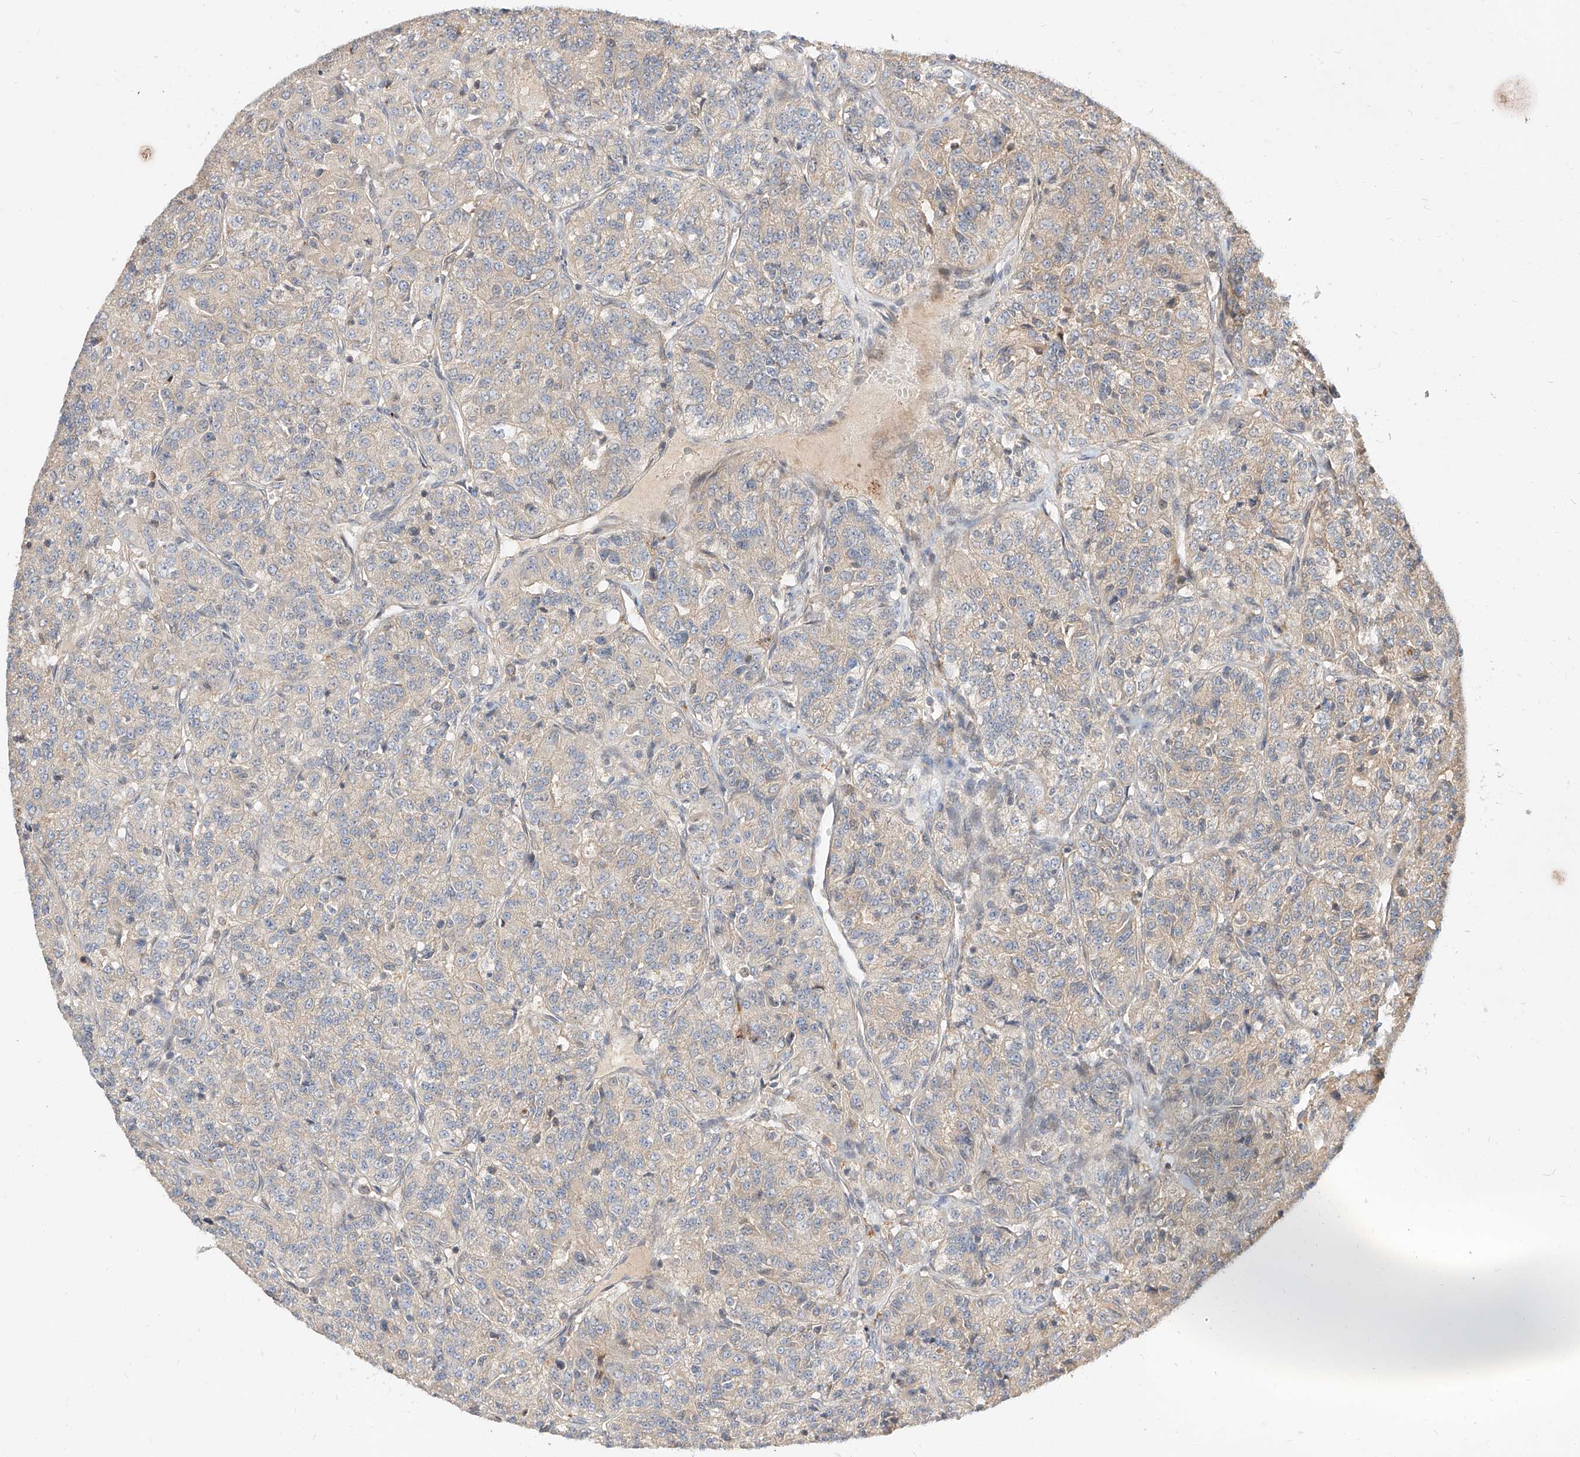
{"staining": {"intensity": "negative", "quantity": "none", "location": "none"}, "tissue": "renal cancer", "cell_type": "Tumor cells", "image_type": "cancer", "snomed": [{"axis": "morphology", "description": "Adenocarcinoma, NOS"}, {"axis": "topography", "description": "Kidney"}], "caption": "Image shows no significant protein positivity in tumor cells of adenocarcinoma (renal).", "gene": "DIRAS3", "patient": {"sex": "female", "age": 63}}